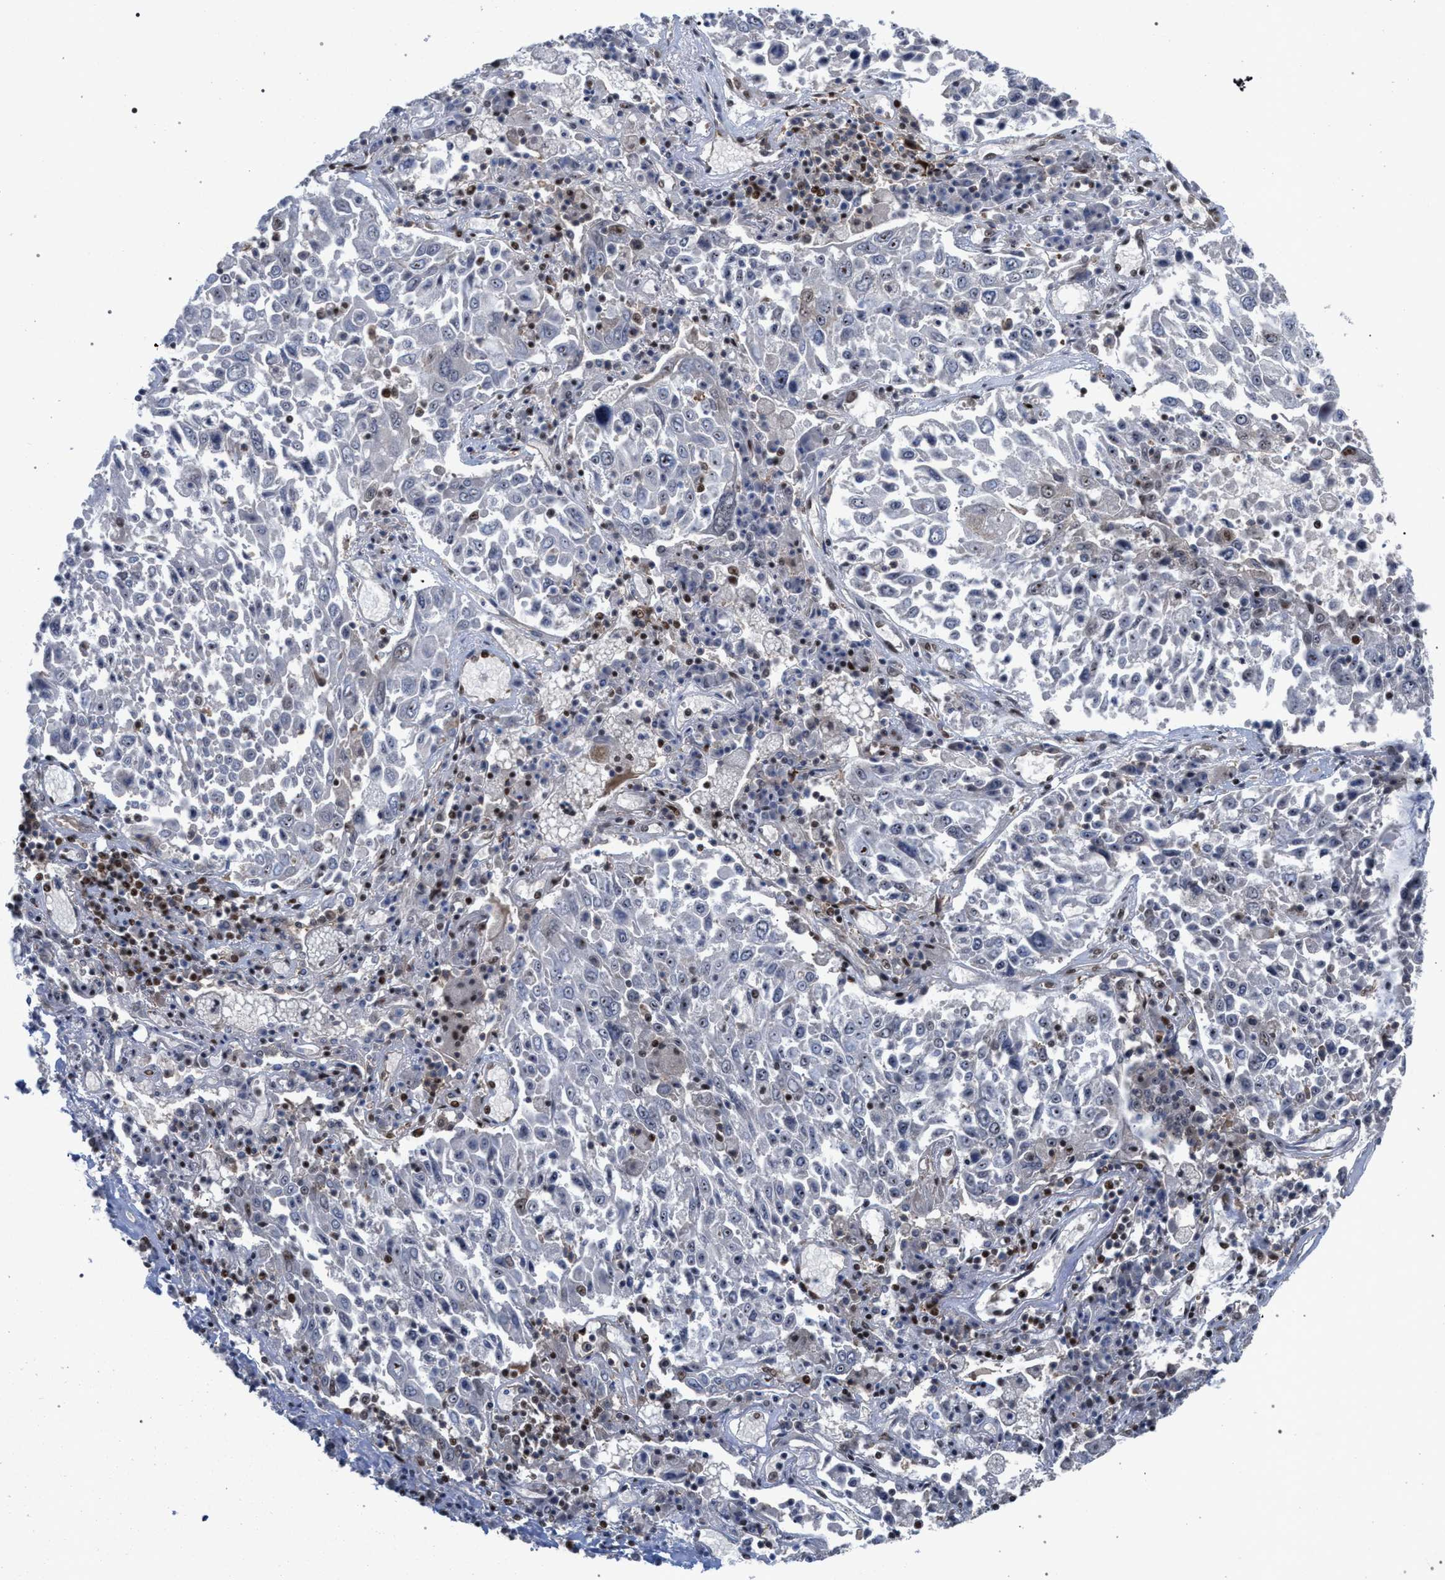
{"staining": {"intensity": "moderate", "quantity": "<25%", "location": "nuclear"}, "tissue": "lung cancer", "cell_type": "Tumor cells", "image_type": "cancer", "snomed": [{"axis": "morphology", "description": "Squamous cell carcinoma, NOS"}, {"axis": "topography", "description": "Lung"}], "caption": "Lung cancer stained with a brown dye shows moderate nuclear positive expression in approximately <25% of tumor cells.", "gene": "SCAF4", "patient": {"sex": "male", "age": 65}}